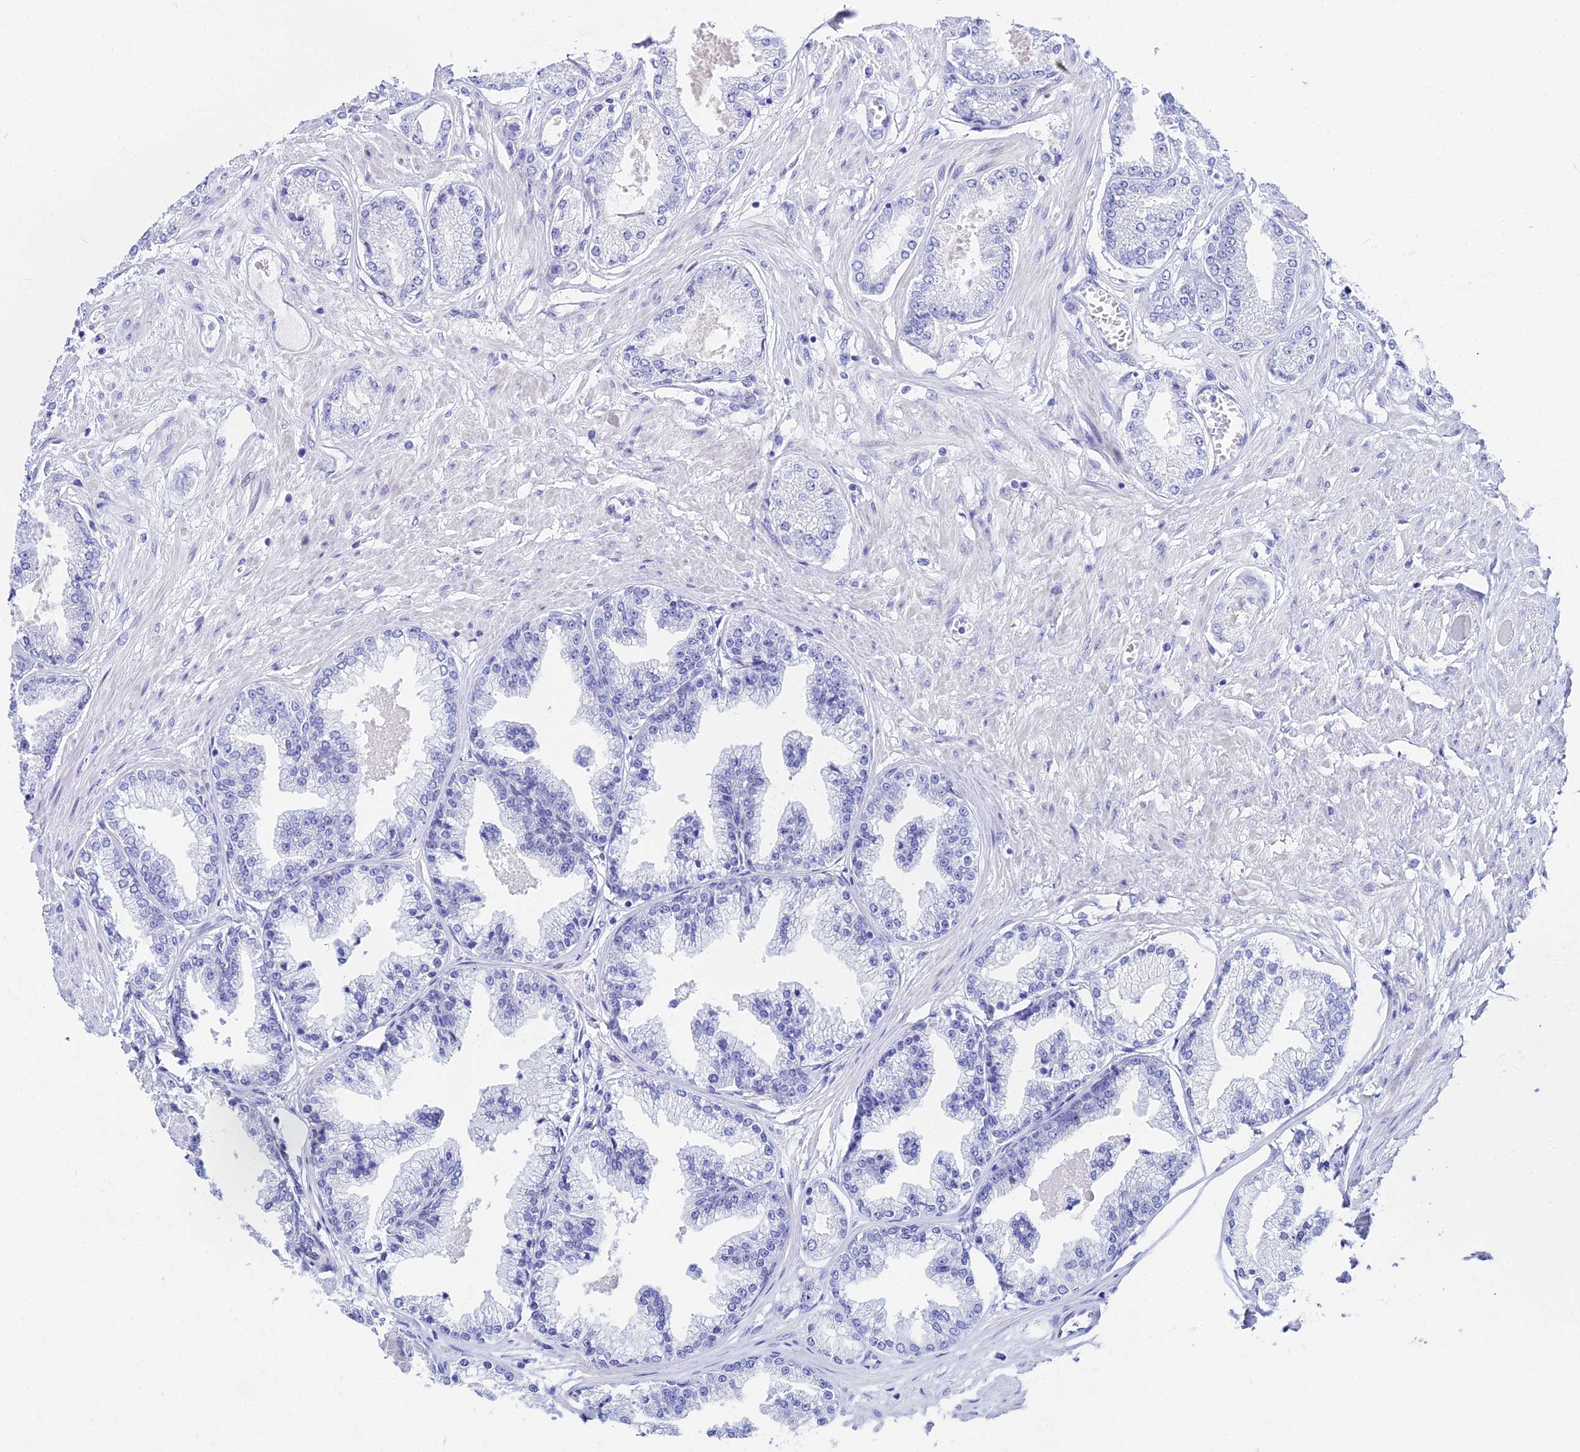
{"staining": {"intensity": "negative", "quantity": "none", "location": "none"}, "tissue": "prostate cancer", "cell_type": "Tumor cells", "image_type": "cancer", "snomed": [{"axis": "morphology", "description": "Adenocarcinoma, Low grade"}, {"axis": "topography", "description": "Prostate"}], "caption": "A micrograph of prostate cancer stained for a protein exhibits no brown staining in tumor cells.", "gene": "HSPA1L", "patient": {"sex": "male", "age": 63}}